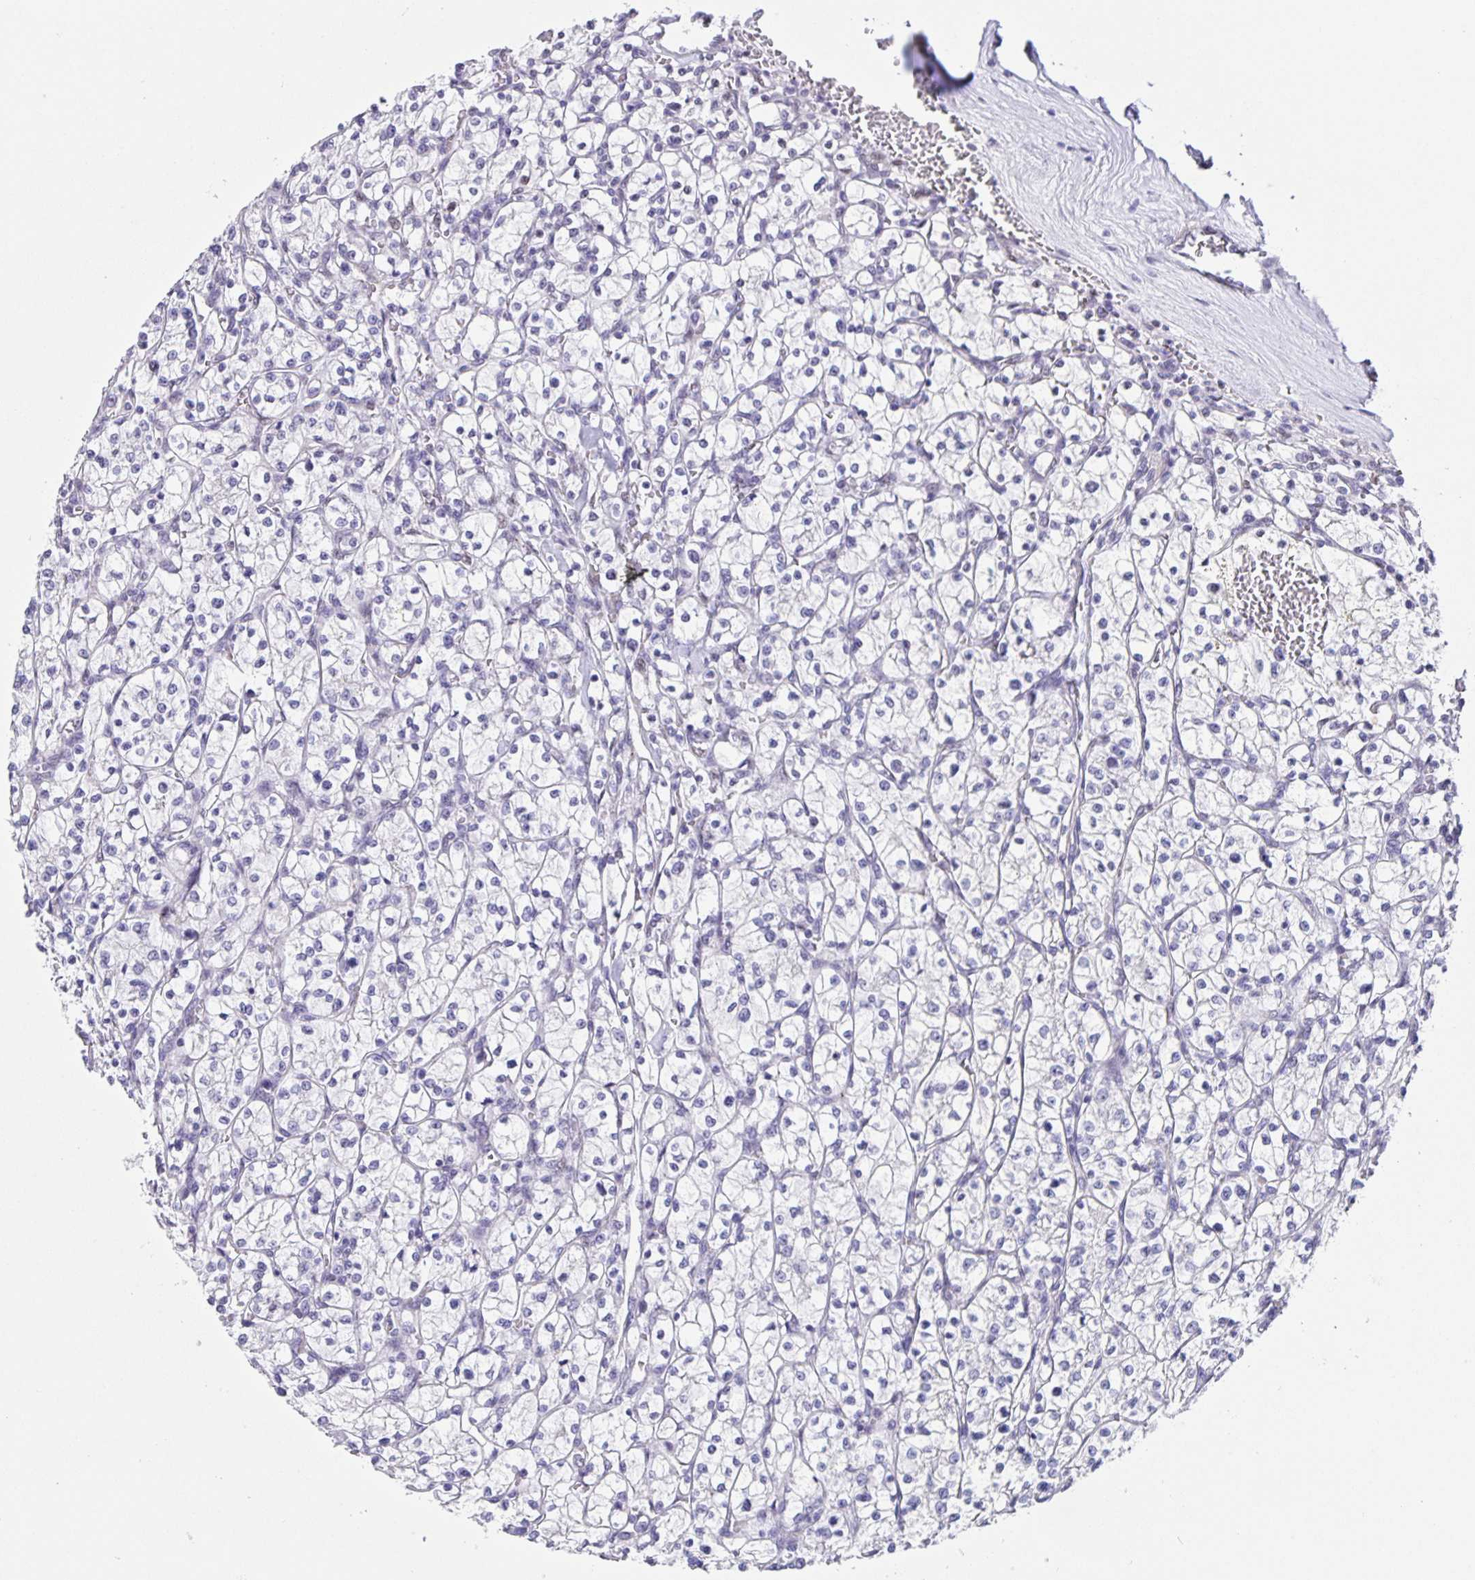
{"staining": {"intensity": "negative", "quantity": "none", "location": "none"}, "tissue": "renal cancer", "cell_type": "Tumor cells", "image_type": "cancer", "snomed": [{"axis": "morphology", "description": "Adenocarcinoma, NOS"}, {"axis": "topography", "description": "Kidney"}], "caption": "A high-resolution histopathology image shows IHC staining of renal adenocarcinoma, which reveals no significant staining in tumor cells.", "gene": "FOSL2", "patient": {"sex": "female", "age": 64}}